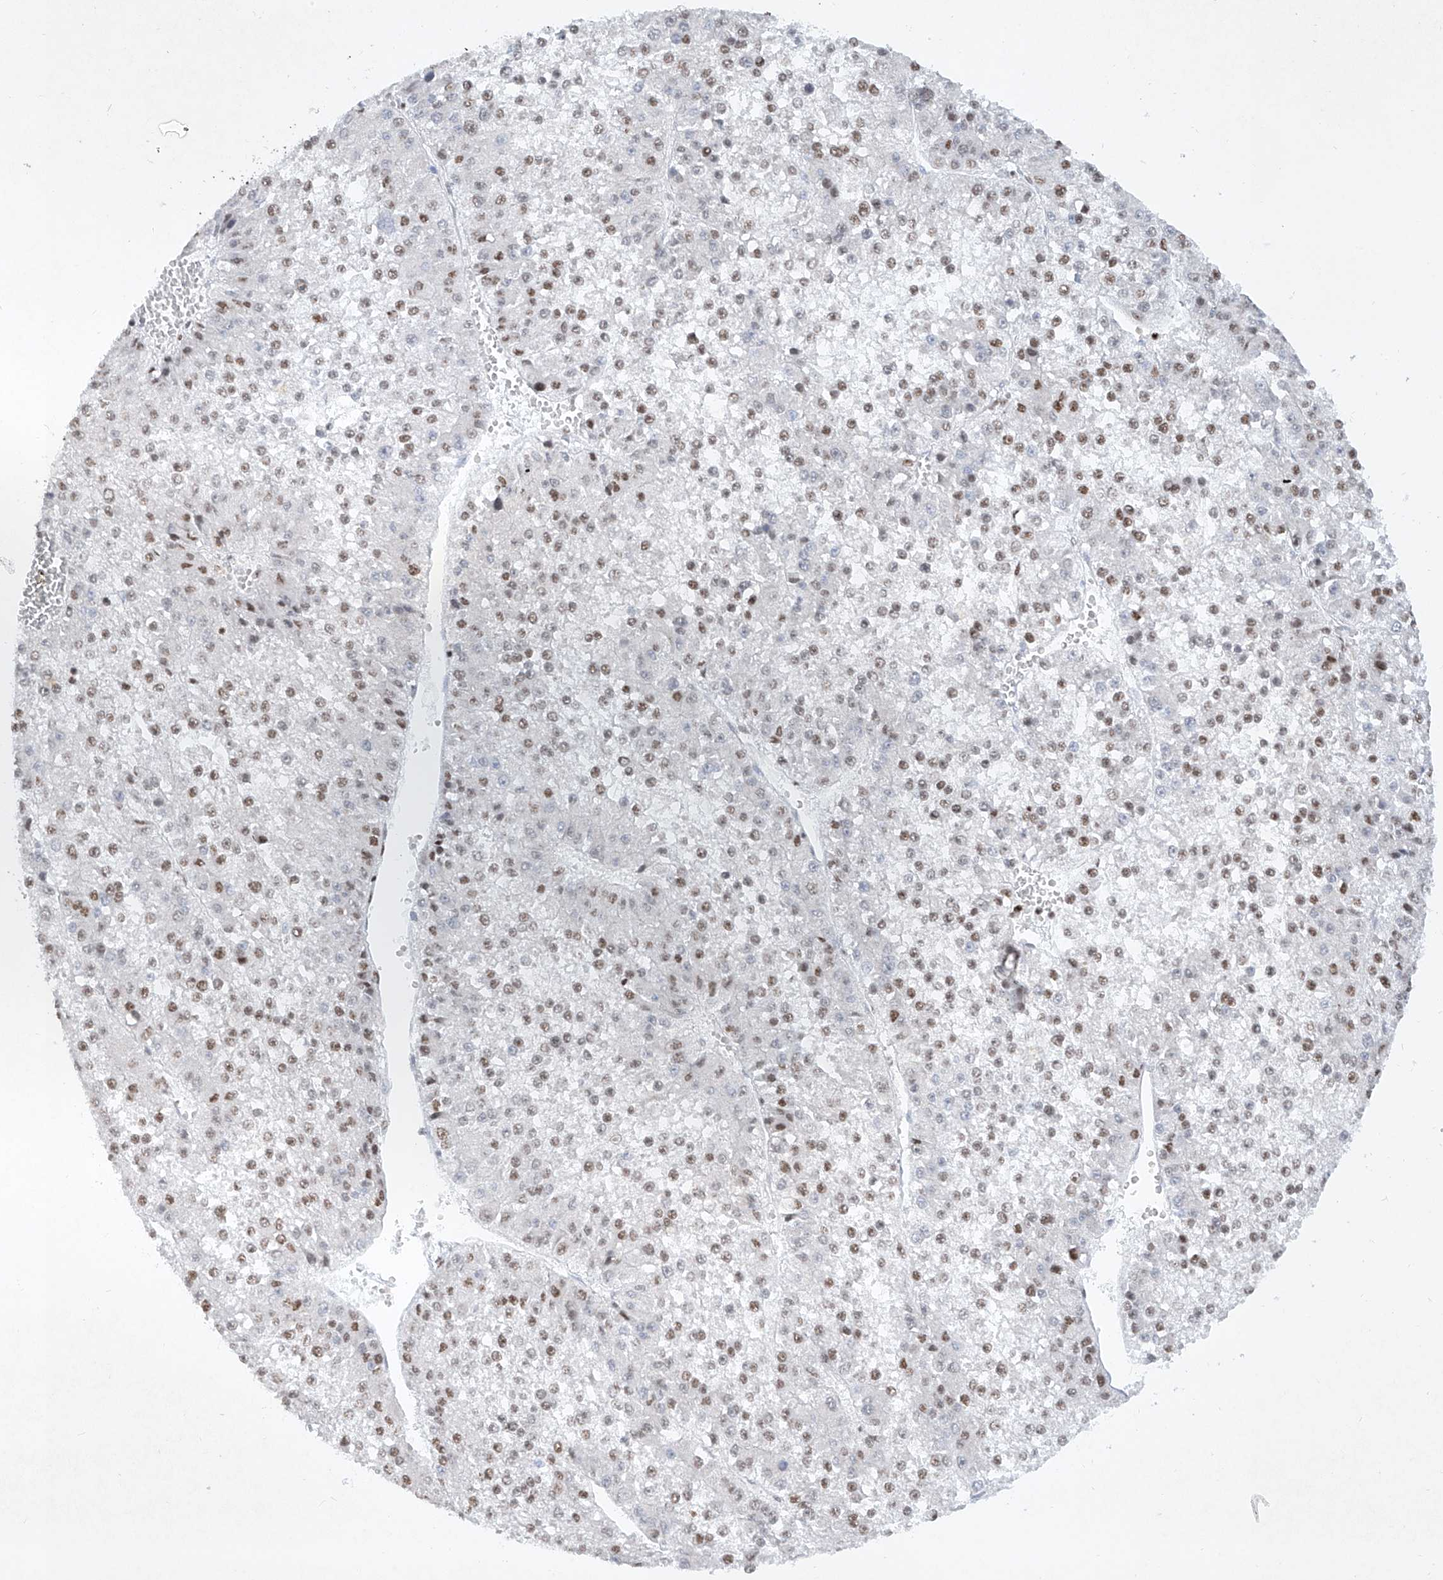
{"staining": {"intensity": "weak", "quantity": ">75%", "location": "nuclear"}, "tissue": "liver cancer", "cell_type": "Tumor cells", "image_type": "cancer", "snomed": [{"axis": "morphology", "description": "Carcinoma, Hepatocellular, NOS"}, {"axis": "topography", "description": "Liver"}], "caption": "Immunohistochemistry (IHC) of human hepatocellular carcinoma (liver) reveals low levels of weak nuclear expression in approximately >75% of tumor cells.", "gene": "TAF4", "patient": {"sex": "female", "age": 73}}